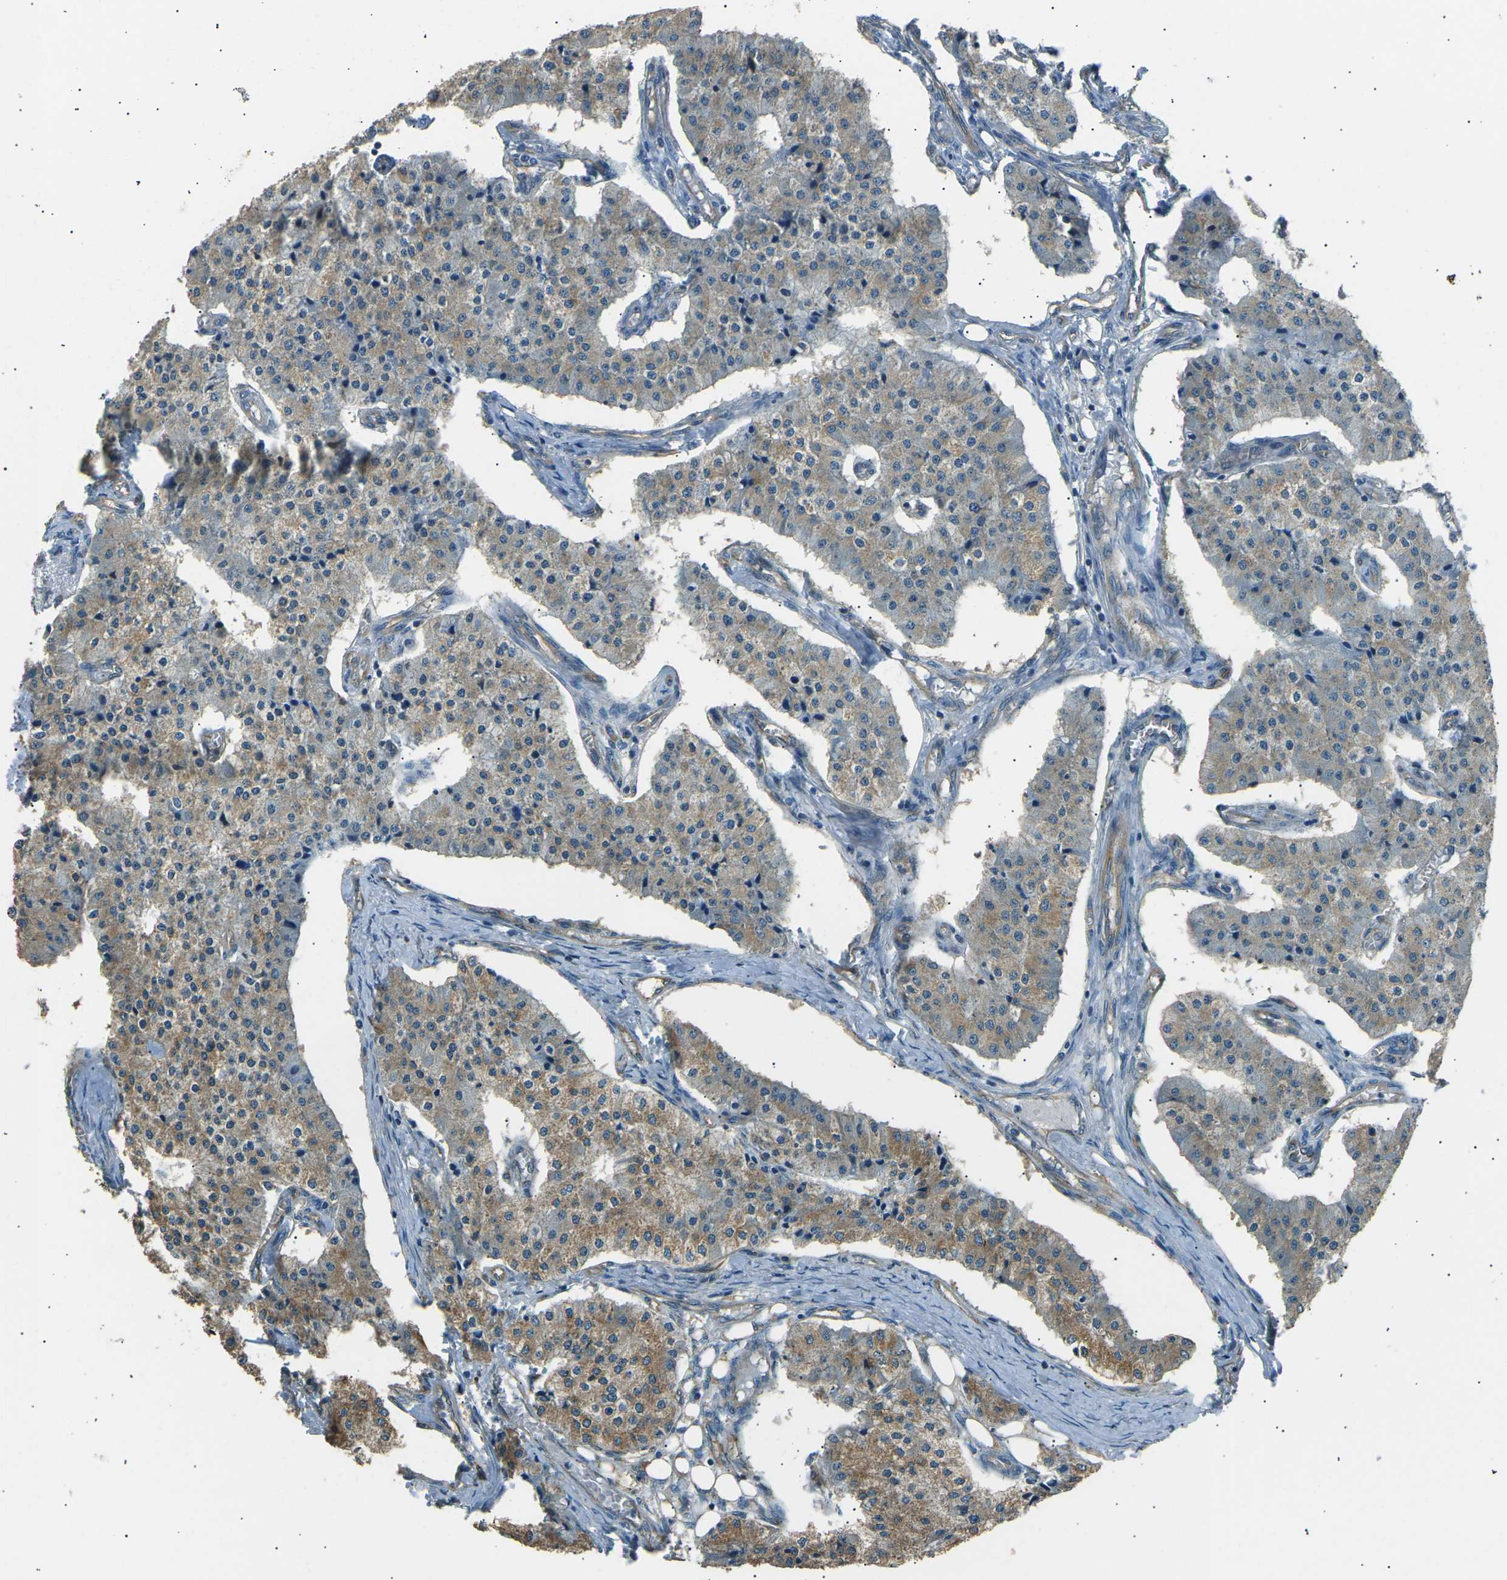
{"staining": {"intensity": "moderate", "quantity": "25%-75%", "location": "cytoplasmic/membranous"}, "tissue": "carcinoid", "cell_type": "Tumor cells", "image_type": "cancer", "snomed": [{"axis": "morphology", "description": "Carcinoid, malignant, NOS"}, {"axis": "topography", "description": "Colon"}], "caption": "Carcinoid stained for a protein demonstrates moderate cytoplasmic/membranous positivity in tumor cells.", "gene": "SLK", "patient": {"sex": "female", "age": 52}}